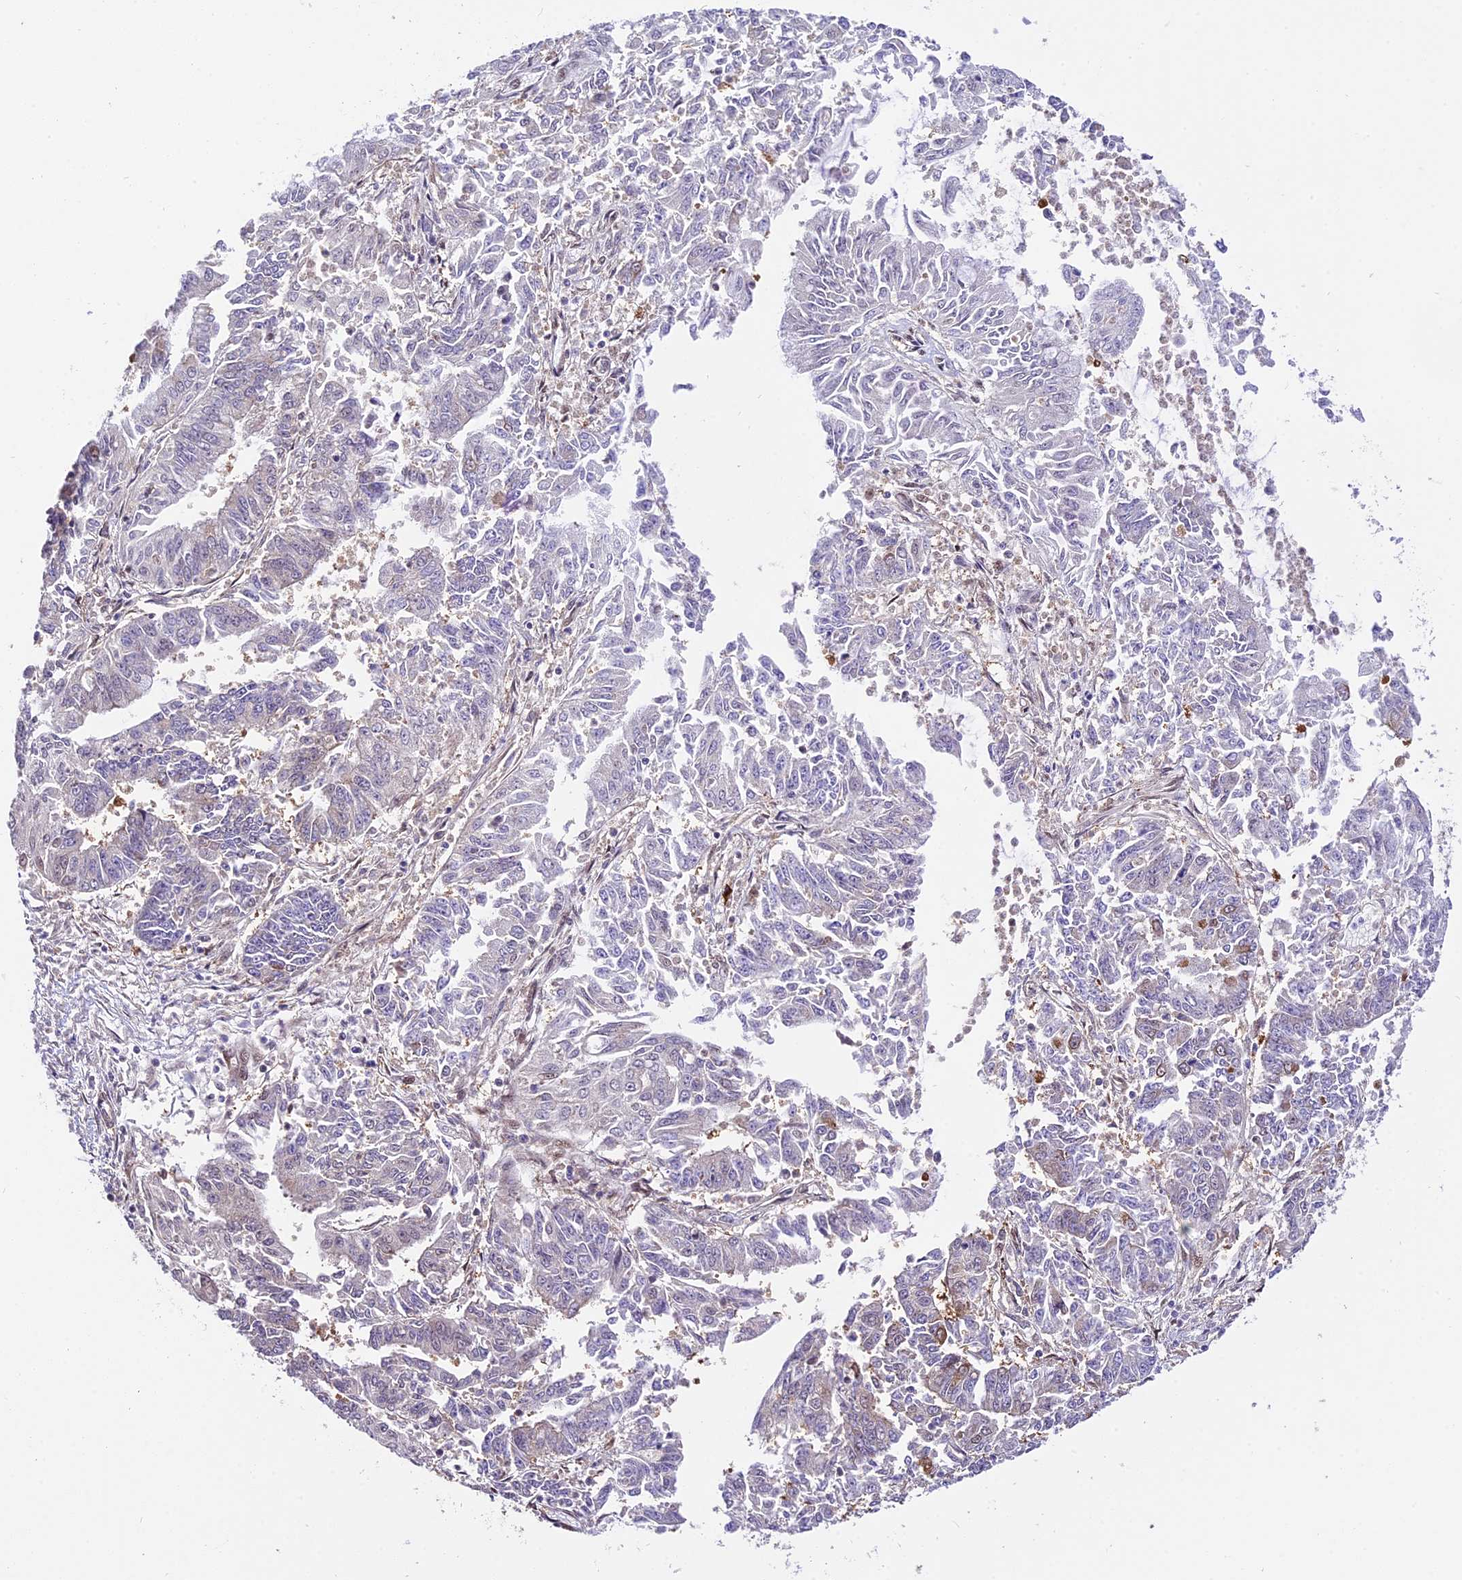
{"staining": {"intensity": "weak", "quantity": "<25%", "location": "nuclear"}, "tissue": "endometrial cancer", "cell_type": "Tumor cells", "image_type": "cancer", "snomed": [{"axis": "morphology", "description": "Adenocarcinoma, NOS"}, {"axis": "topography", "description": "Endometrium"}], "caption": "Image shows no significant protein staining in tumor cells of endometrial adenocarcinoma.", "gene": "HERPUD1", "patient": {"sex": "female", "age": 73}}